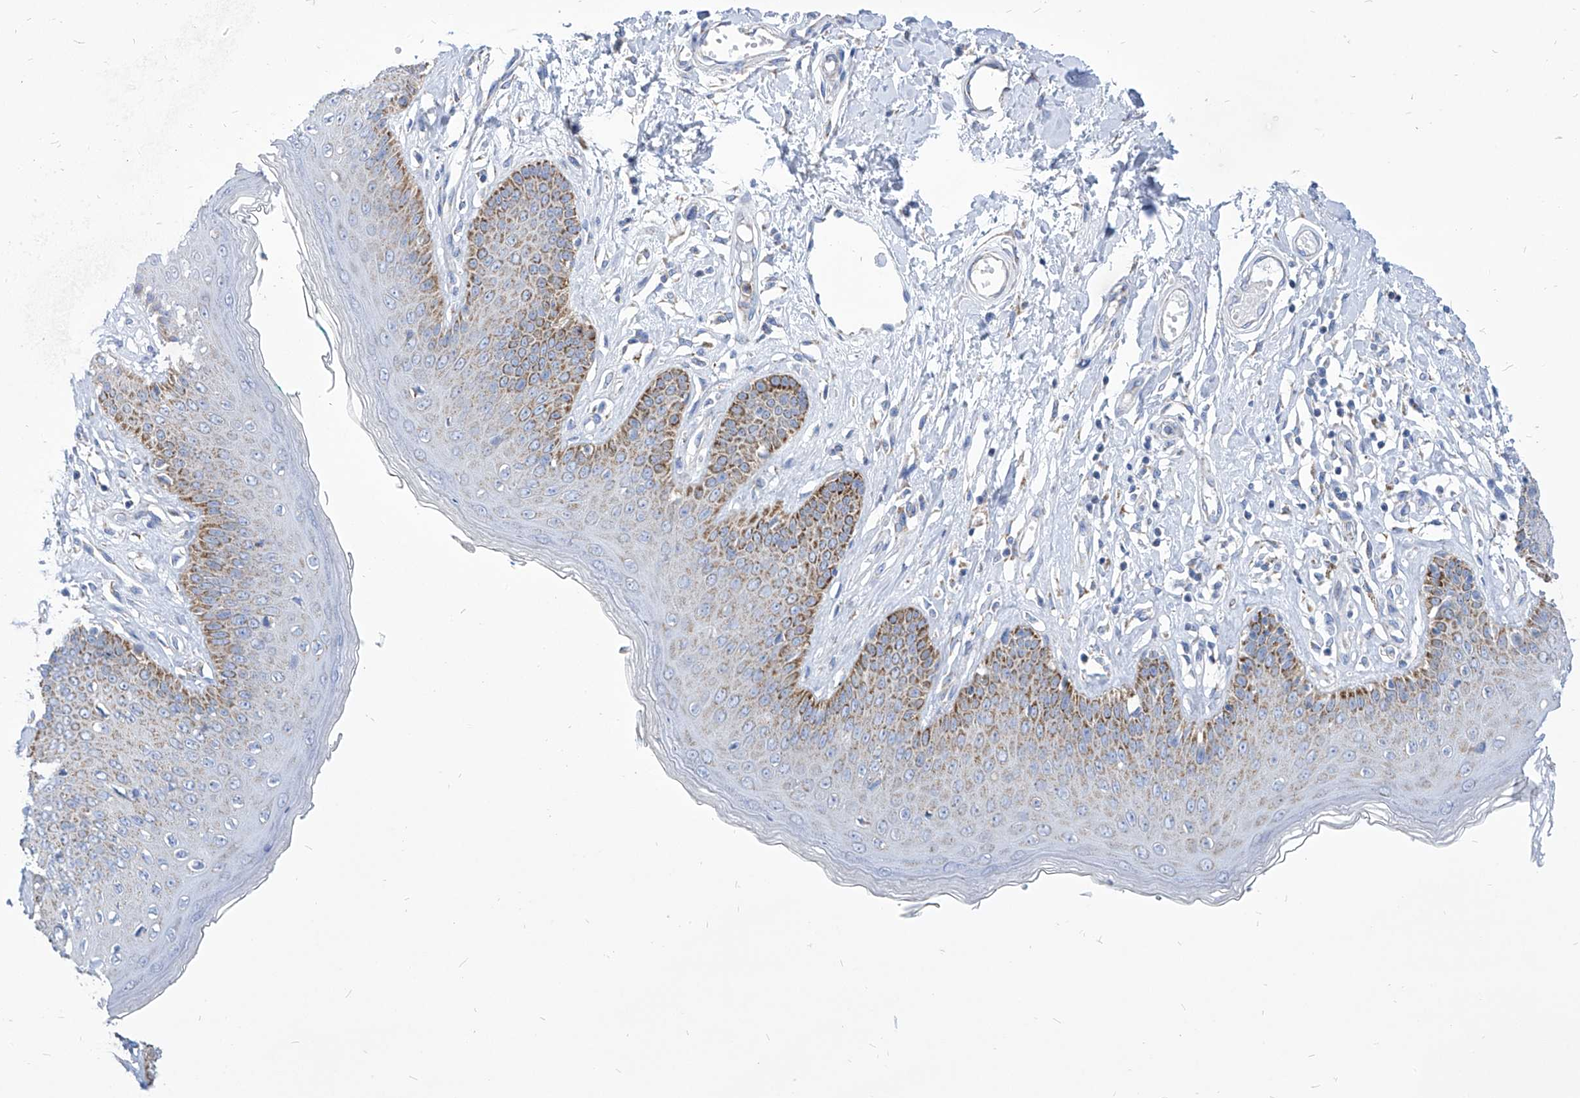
{"staining": {"intensity": "moderate", "quantity": "25%-75%", "location": "cytoplasmic/membranous"}, "tissue": "skin", "cell_type": "Epidermal cells", "image_type": "normal", "snomed": [{"axis": "morphology", "description": "Normal tissue, NOS"}, {"axis": "morphology", "description": "Squamous cell carcinoma, NOS"}, {"axis": "topography", "description": "Vulva"}], "caption": "Epidermal cells show moderate cytoplasmic/membranous positivity in about 25%-75% of cells in benign skin.", "gene": "COQ3", "patient": {"sex": "female", "age": 85}}